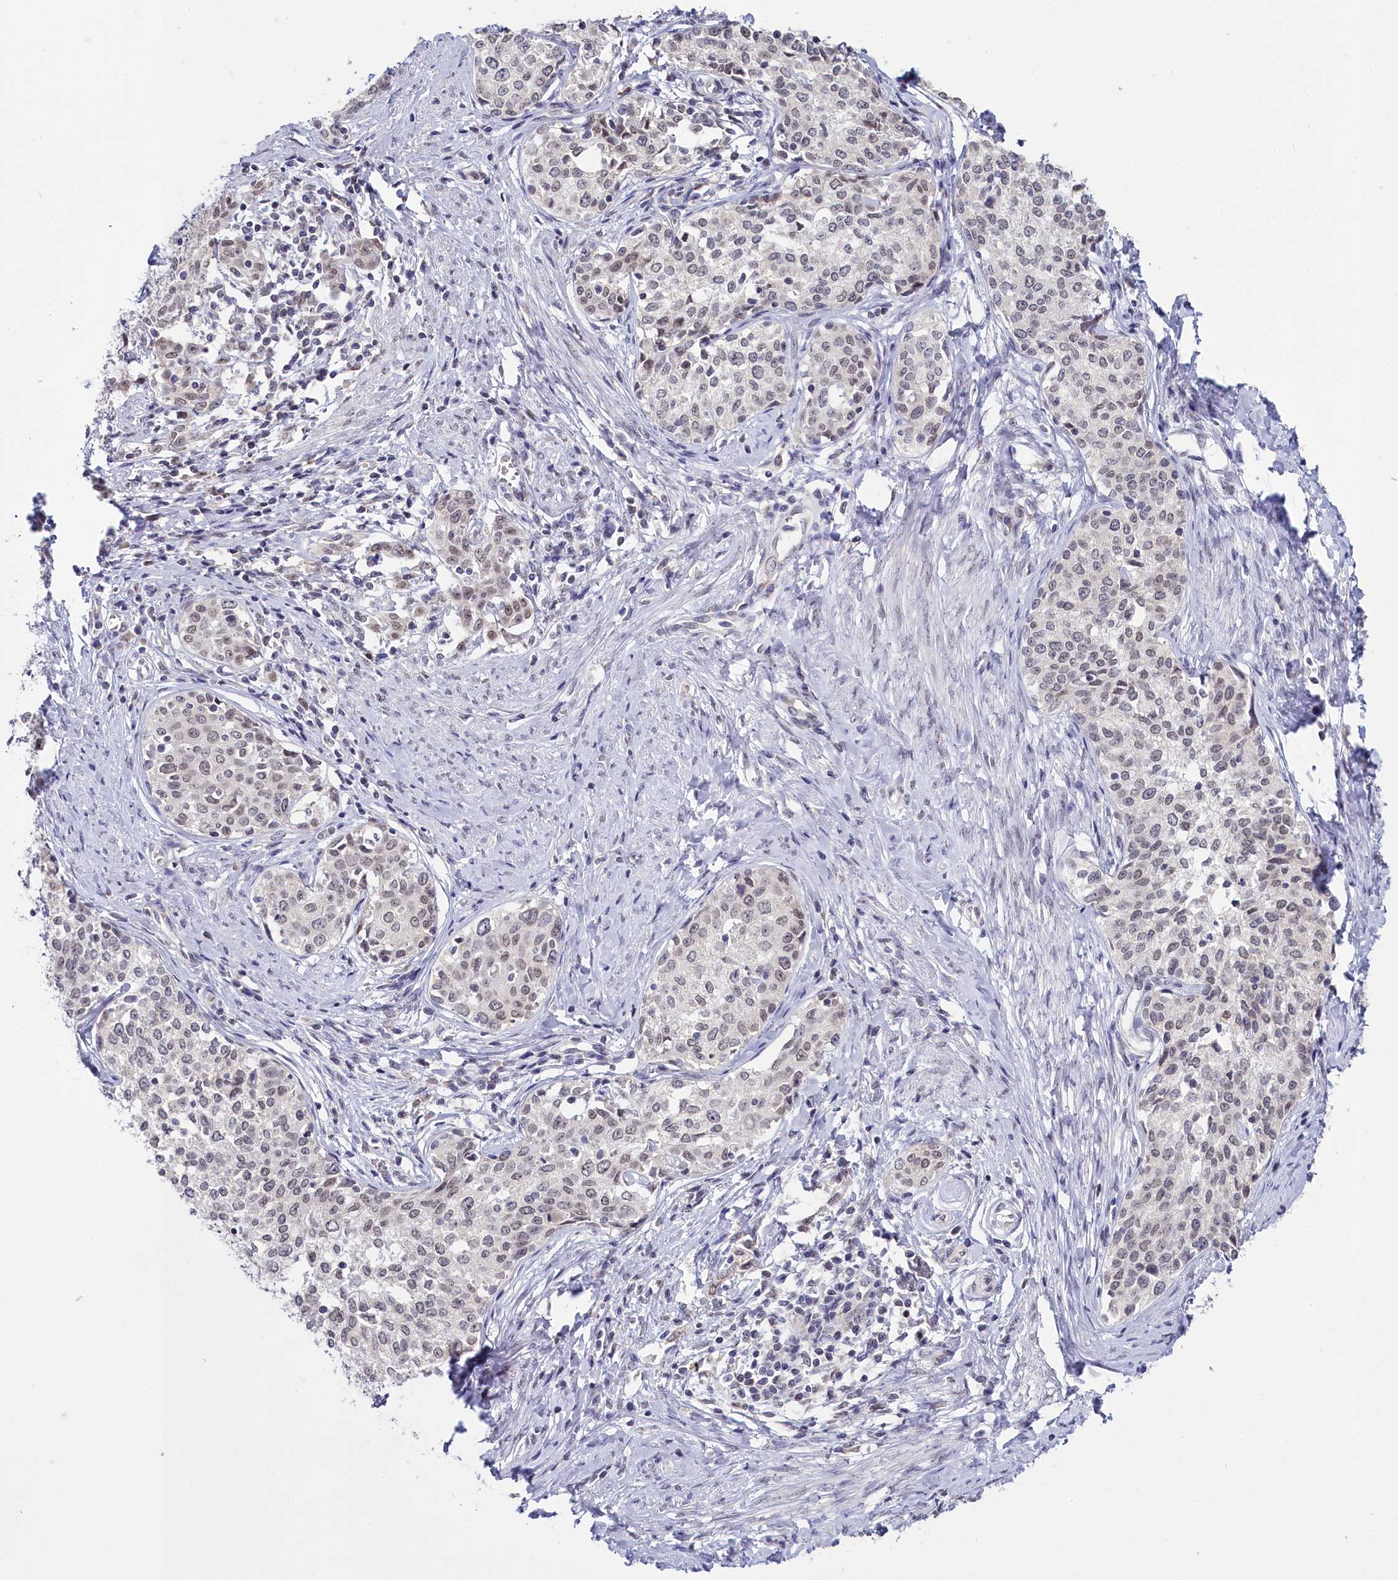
{"staining": {"intensity": "weak", "quantity": "<25%", "location": "nuclear"}, "tissue": "cervical cancer", "cell_type": "Tumor cells", "image_type": "cancer", "snomed": [{"axis": "morphology", "description": "Squamous cell carcinoma, NOS"}, {"axis": "morphology", "description": "Adenocarcinoma, NOS"}, {"axis": "topography", "description": "Cervix"}], "caption": "Immunohistochemical staining of human cervical cancer (squamous cell carcinoma) displays no significant expression in tumor cells.", "gene": "PPHLN1", "patient": {"sex": "female", "age": 52}}